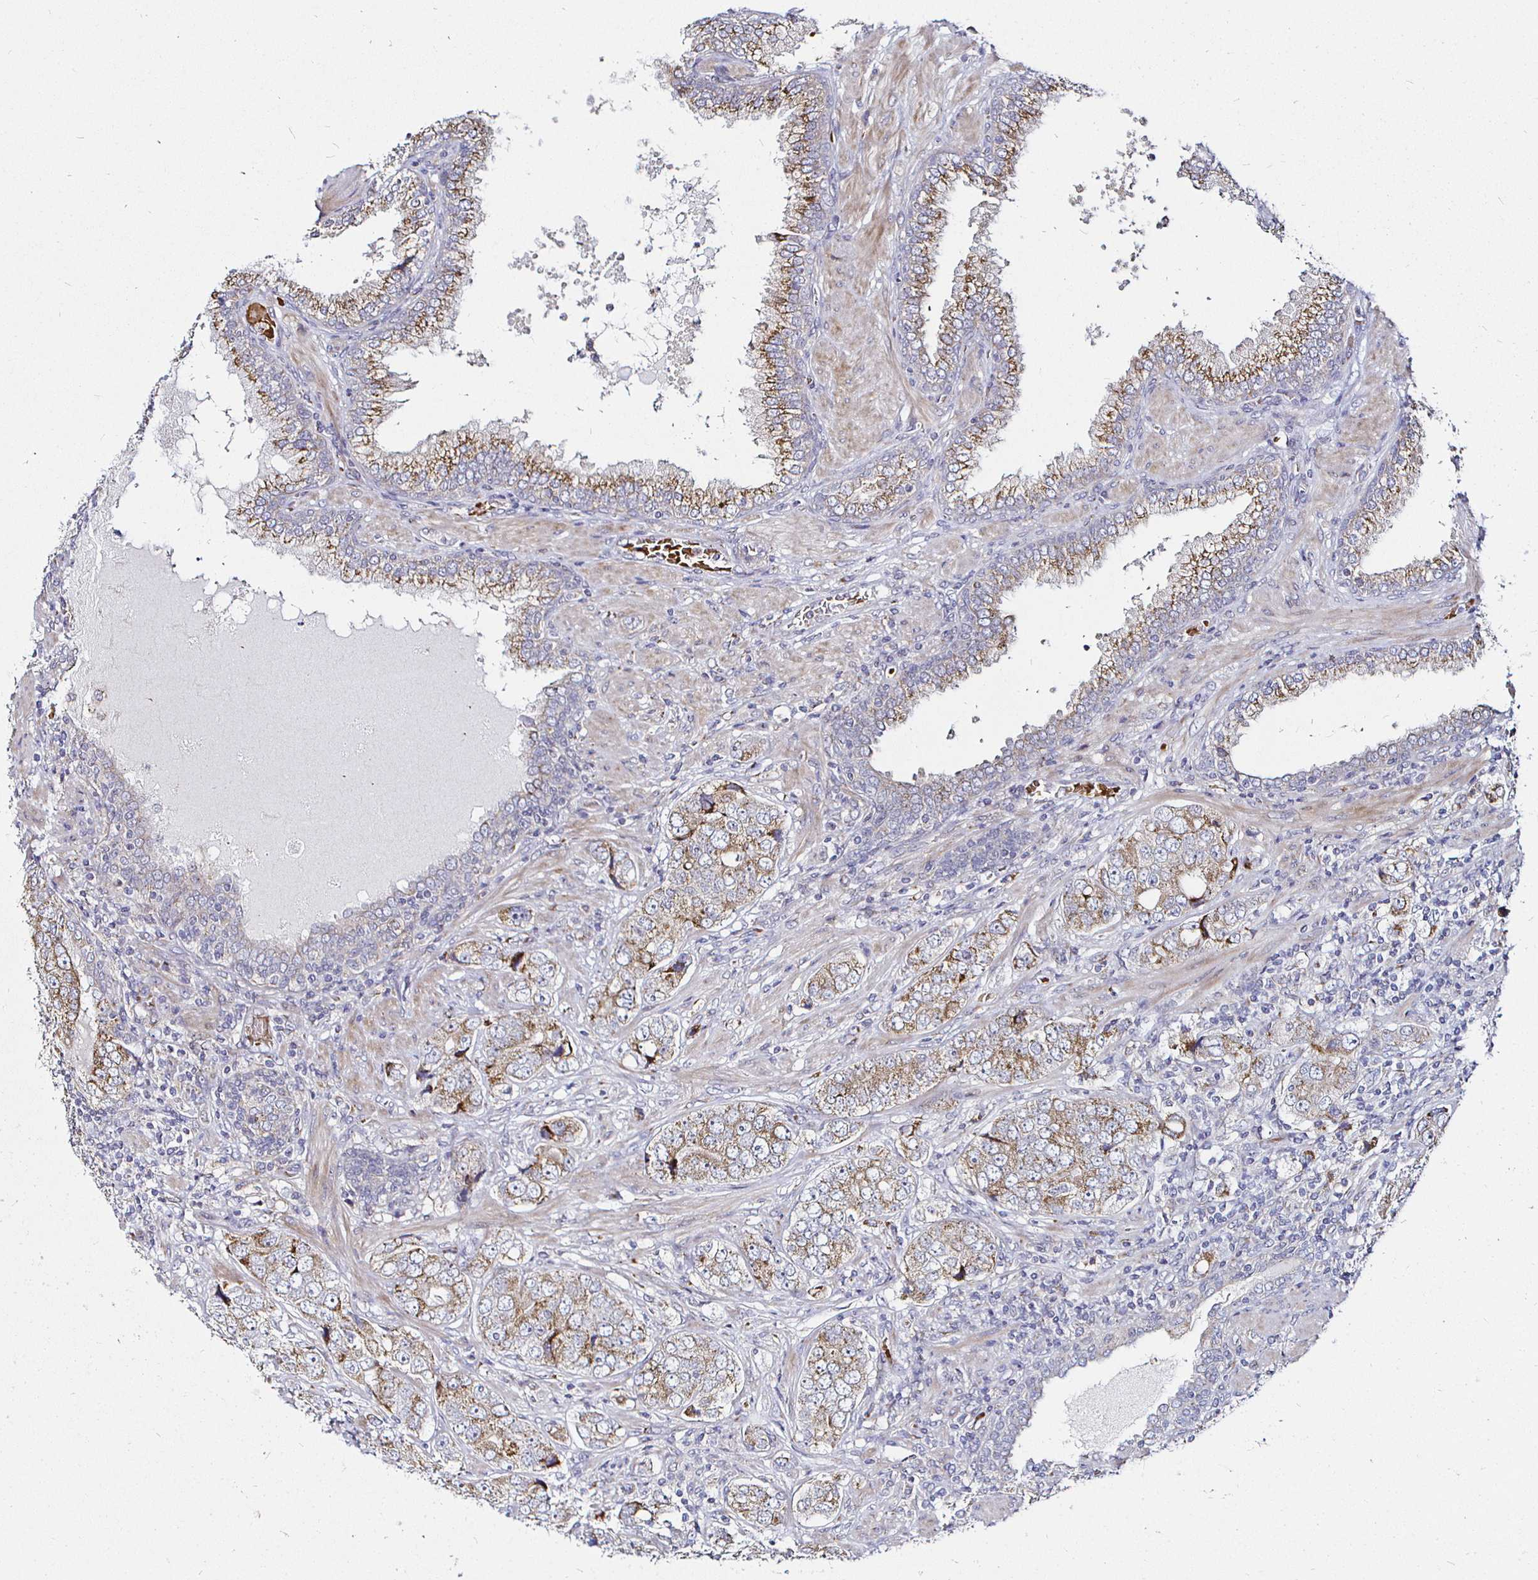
{"staining": {"intensity": "moderate", "quantity": "25%-75%", "location": "cytoplasmic/membranous"}, "tissue": "prostate cancer", "cell_type": "Tumor cells", "image_type": "cancer", "snomed": [{"axis": "morphology", "description": "Adenocarcinoma, High grade"}, {"axis": "topography", "description": "Prostate"}], "caption": "This is a photomicrograph of immunohistochemistry (IHC) staining of prostate cancer (high-grade adenocarcinoma), which shows moderate expression in the cytoplasmic/membranous of tumor cells.", "gene": "ATG3", "patient": {"sex": "male", "age": 60}}